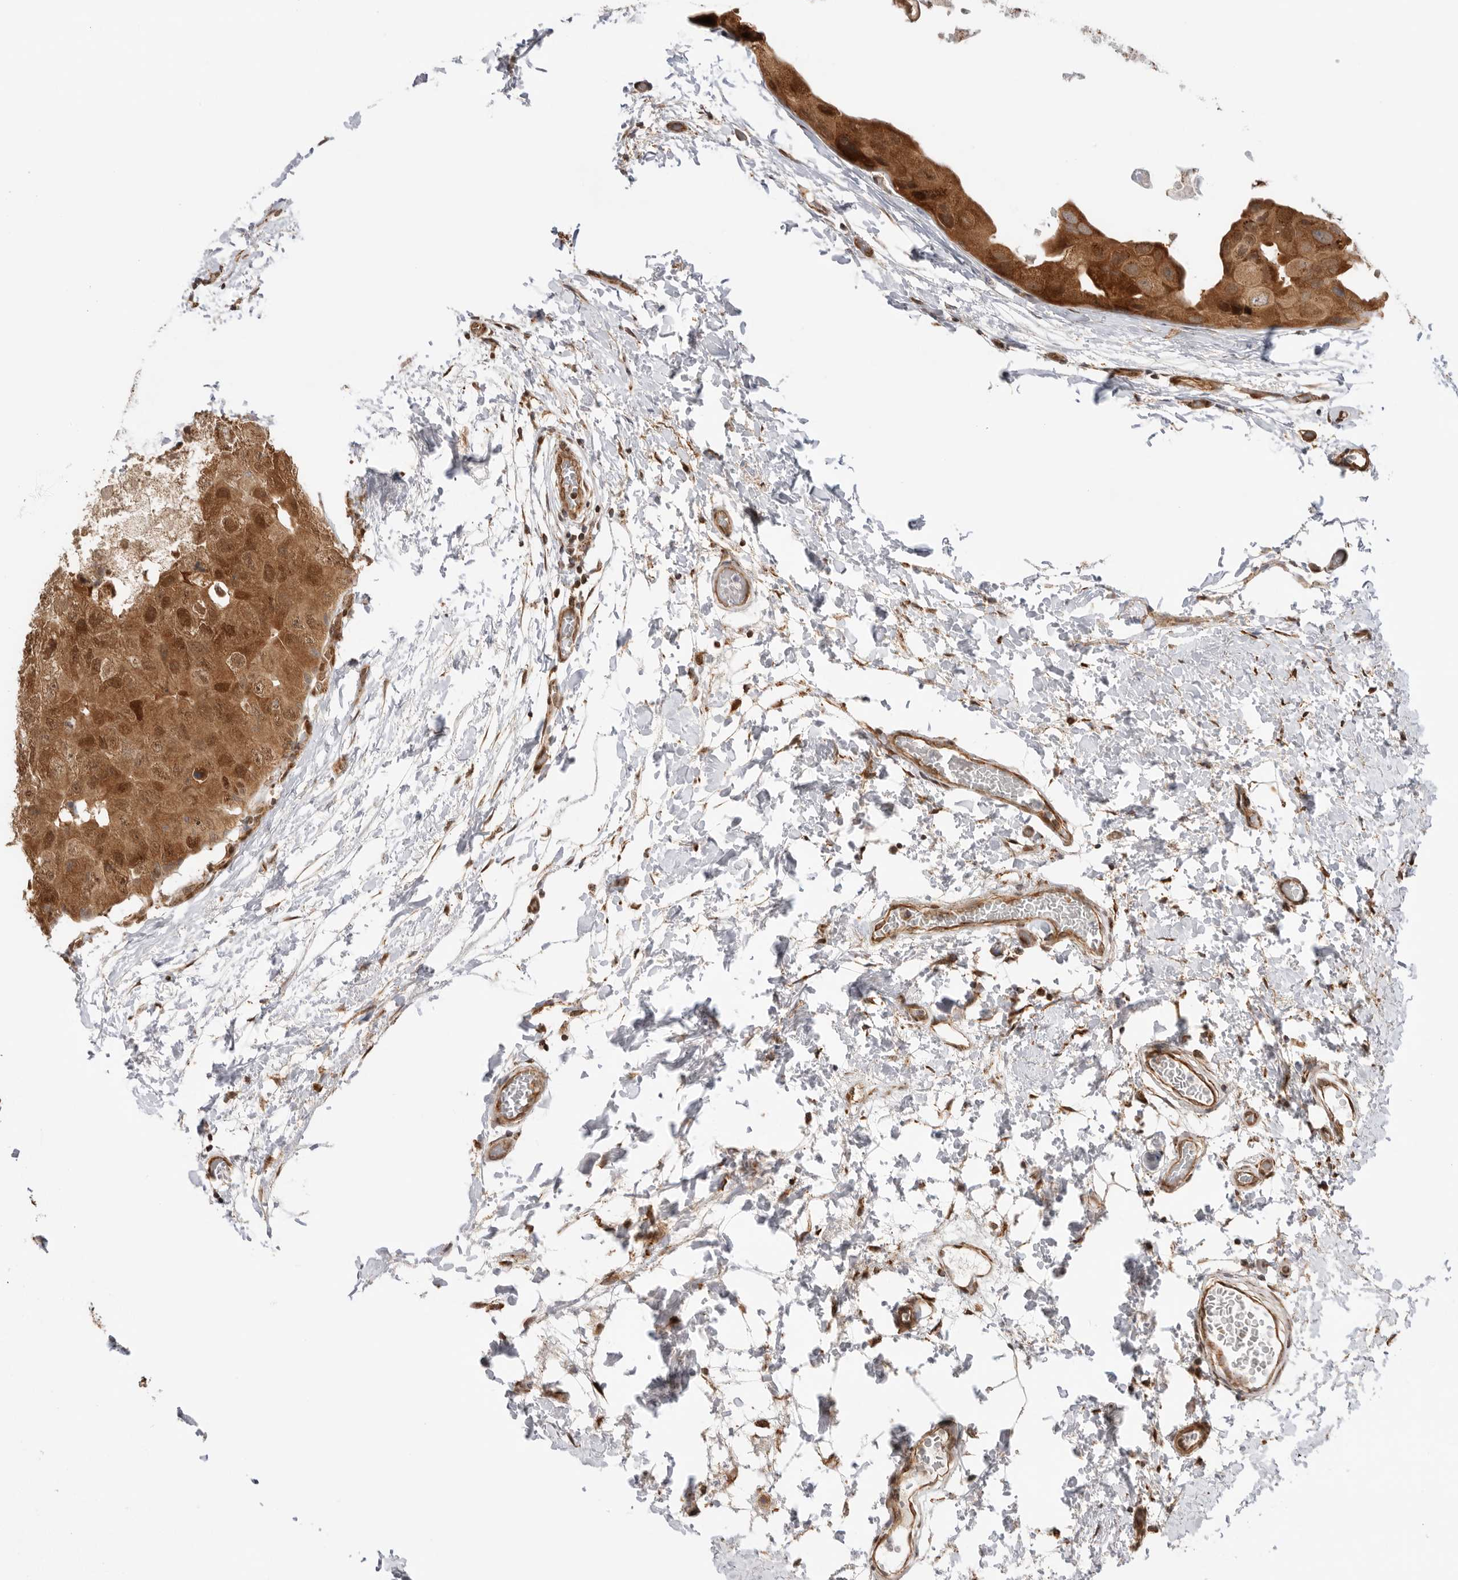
{"staining": {"intensity": "moderate", "quantity": ">75%", "location": "cytoplasmic/membranous,nuclear"}, "tissue": "breast cancer", "cell_type": "Tumor cells", "image_type": "cancer", "snomed": [{"axis": "morphology", "description": "Duct carcinoma"}, {"axis": "topography", "description": "Breast"}], "caption": "A micrograph of human breast invasive ductal carcinoma stained for a protein reveals moderate cytoplasmic/membranous and nuclear brown staining in tumor cells.", "gene": "DCAF8", "patient": {"sex": "female", "age": 62}}